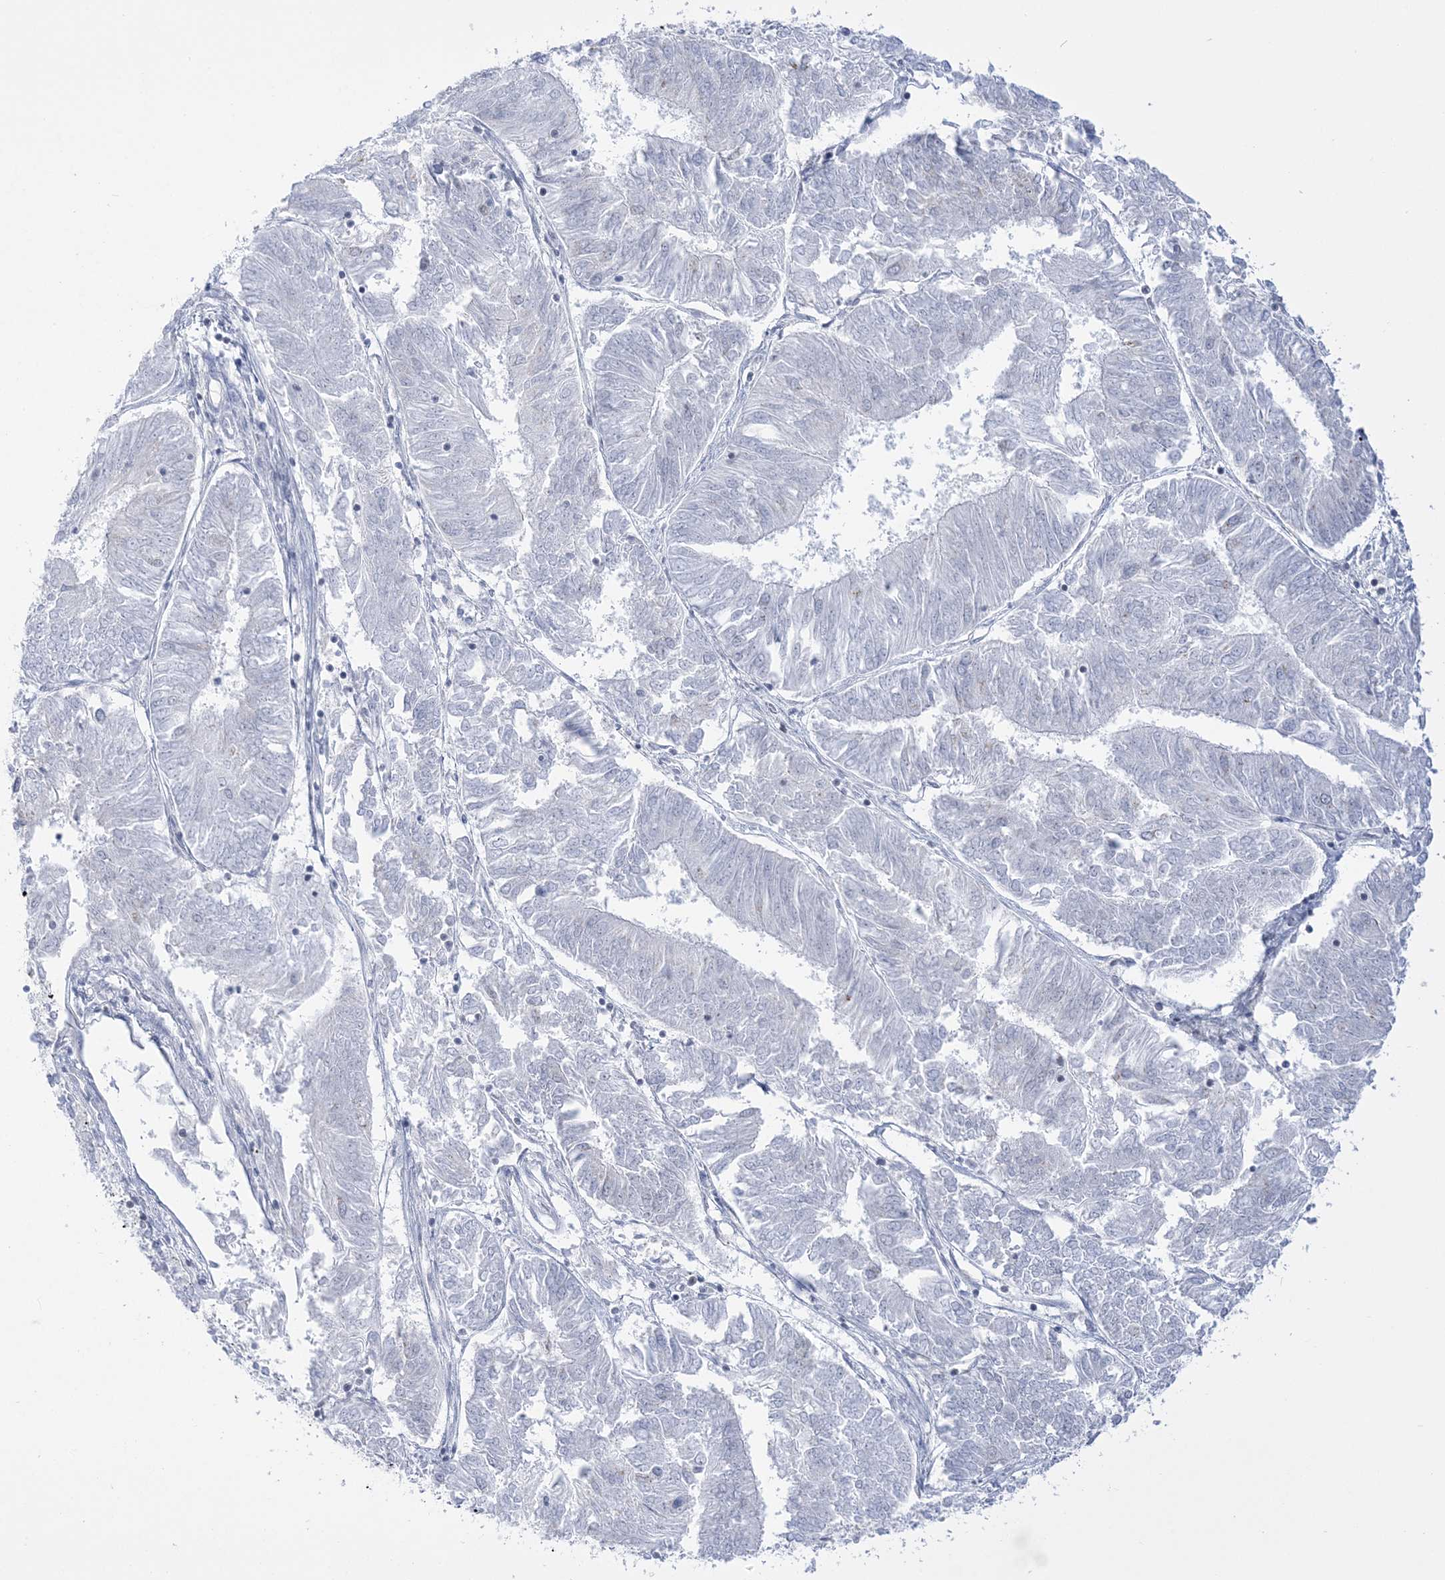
{"staining": {"intensity": "negative", "quantity": "none", "location": "none"}, "tissue": "endometrial cancer", "cell_type": "Tumor cells", "image_type": "cancer", "snomed": [{"axis": "morphology", "description": "Adenocarcinoma, NOS"}, {"axis": "topography", "description": "Endometrium"}], "caption": "Immunohistochemistry (IHC) histopathology image of human endometrial adenocarcinoma stained for a protein (brown), which demonstrates no staining in tumor cells. The staining is performed using DAB brown chromogen with nuclei counter-stained in using hematoxylin.", "gene": "DDX21", "patient": {"sex": "female", "age": 58}}